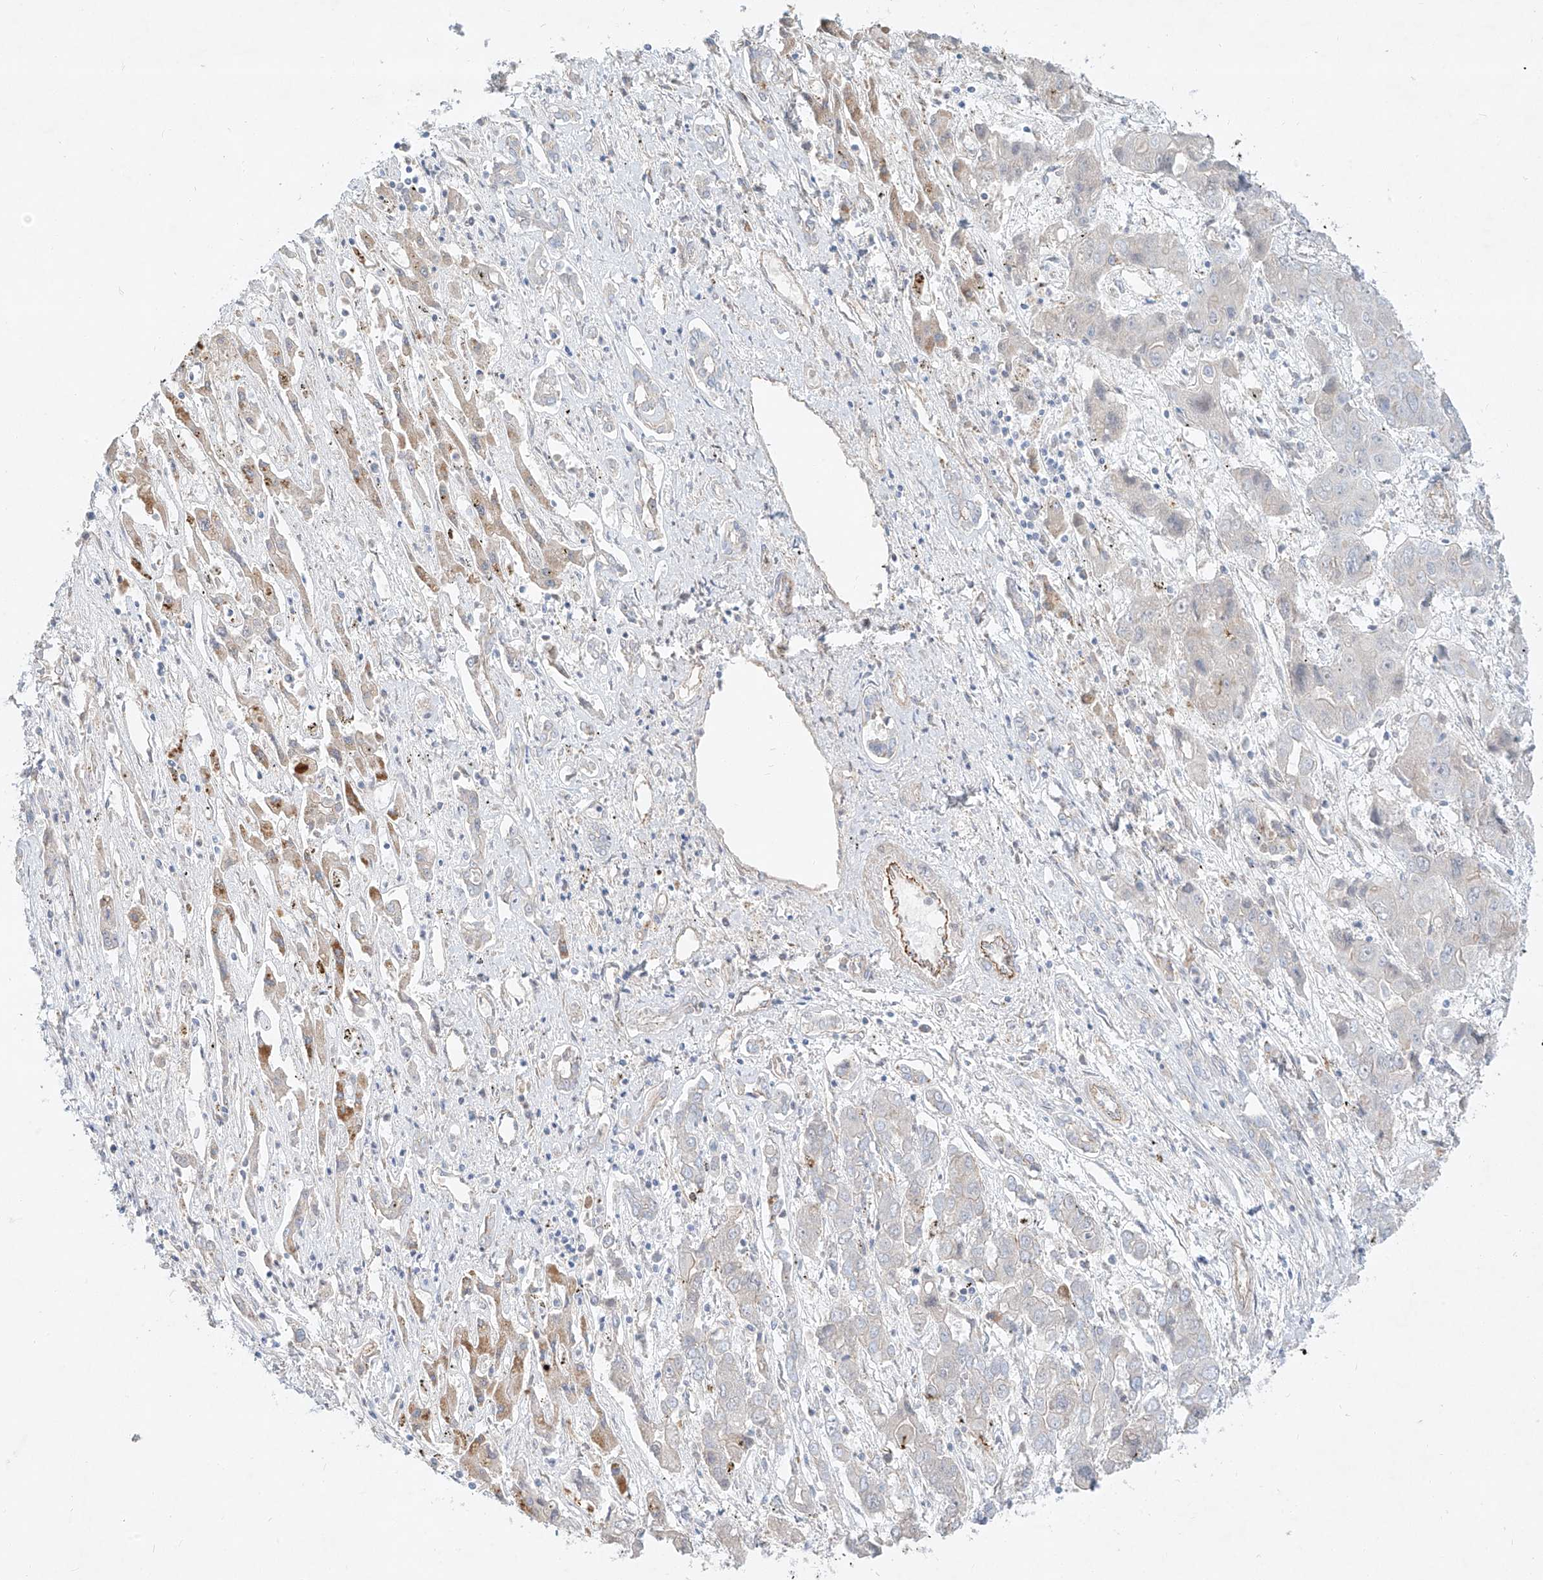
{"staining": {"intensity": "negative", "quantity": "none", "location": "none"}, "tissue": "liver cancer", "cell_type": "Tumor cells", "image_type": "cancer", "snomed": [{"axis": "morphology", "description": "Cholangiocarcinoma"}, {"axis": "topography", "description": "Liver"}], "caption": "High magnification brightfield microscopy of cholangiocarcinoma (liver) stained with DAB (brown) and counterstained with hematoxylin (blue): tumor cells show no significant positivity. Nuclei are stained in blue.", "gene": "AJM1", "patient": {"sex": "male", "age": 67}}